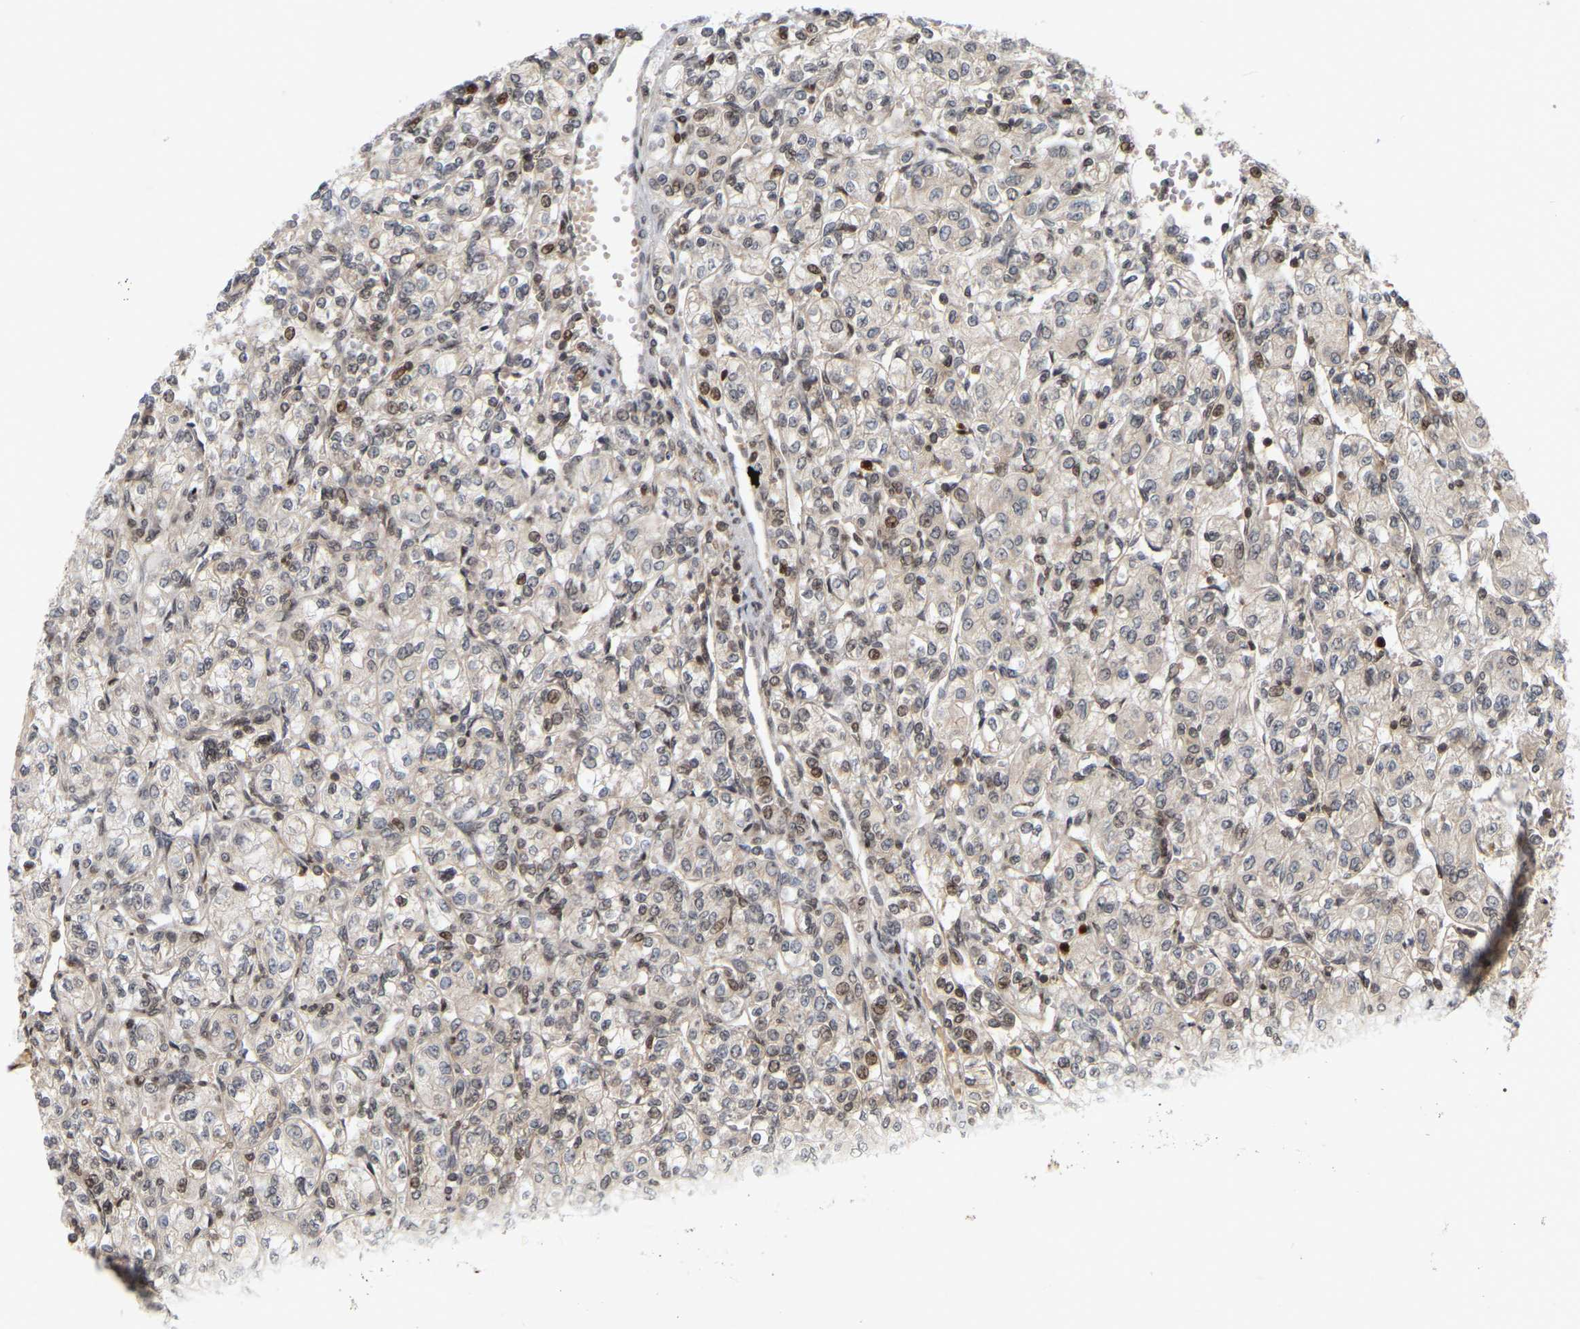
{"staining": {"intensity": "weak", "quantity": "25%-75%", "location": "nuclear"}, "tissue": "renal cancer", "cell_type": "Tumor cells", "image_type": "cancer", "snomed": [{"axis": "morphology", "description": "Adenocarcinoma, NOS"}, {"axis": "topography", "description": "Kidney"}], "caption": "Weak nuclear expression for a protein is identified in approximately 25%-75% of tumor cells of renal cancer (adenocarcinoma) using IHC.", "gene": "NFE2L2", "patient": {"sex": "male", "age": 77}}